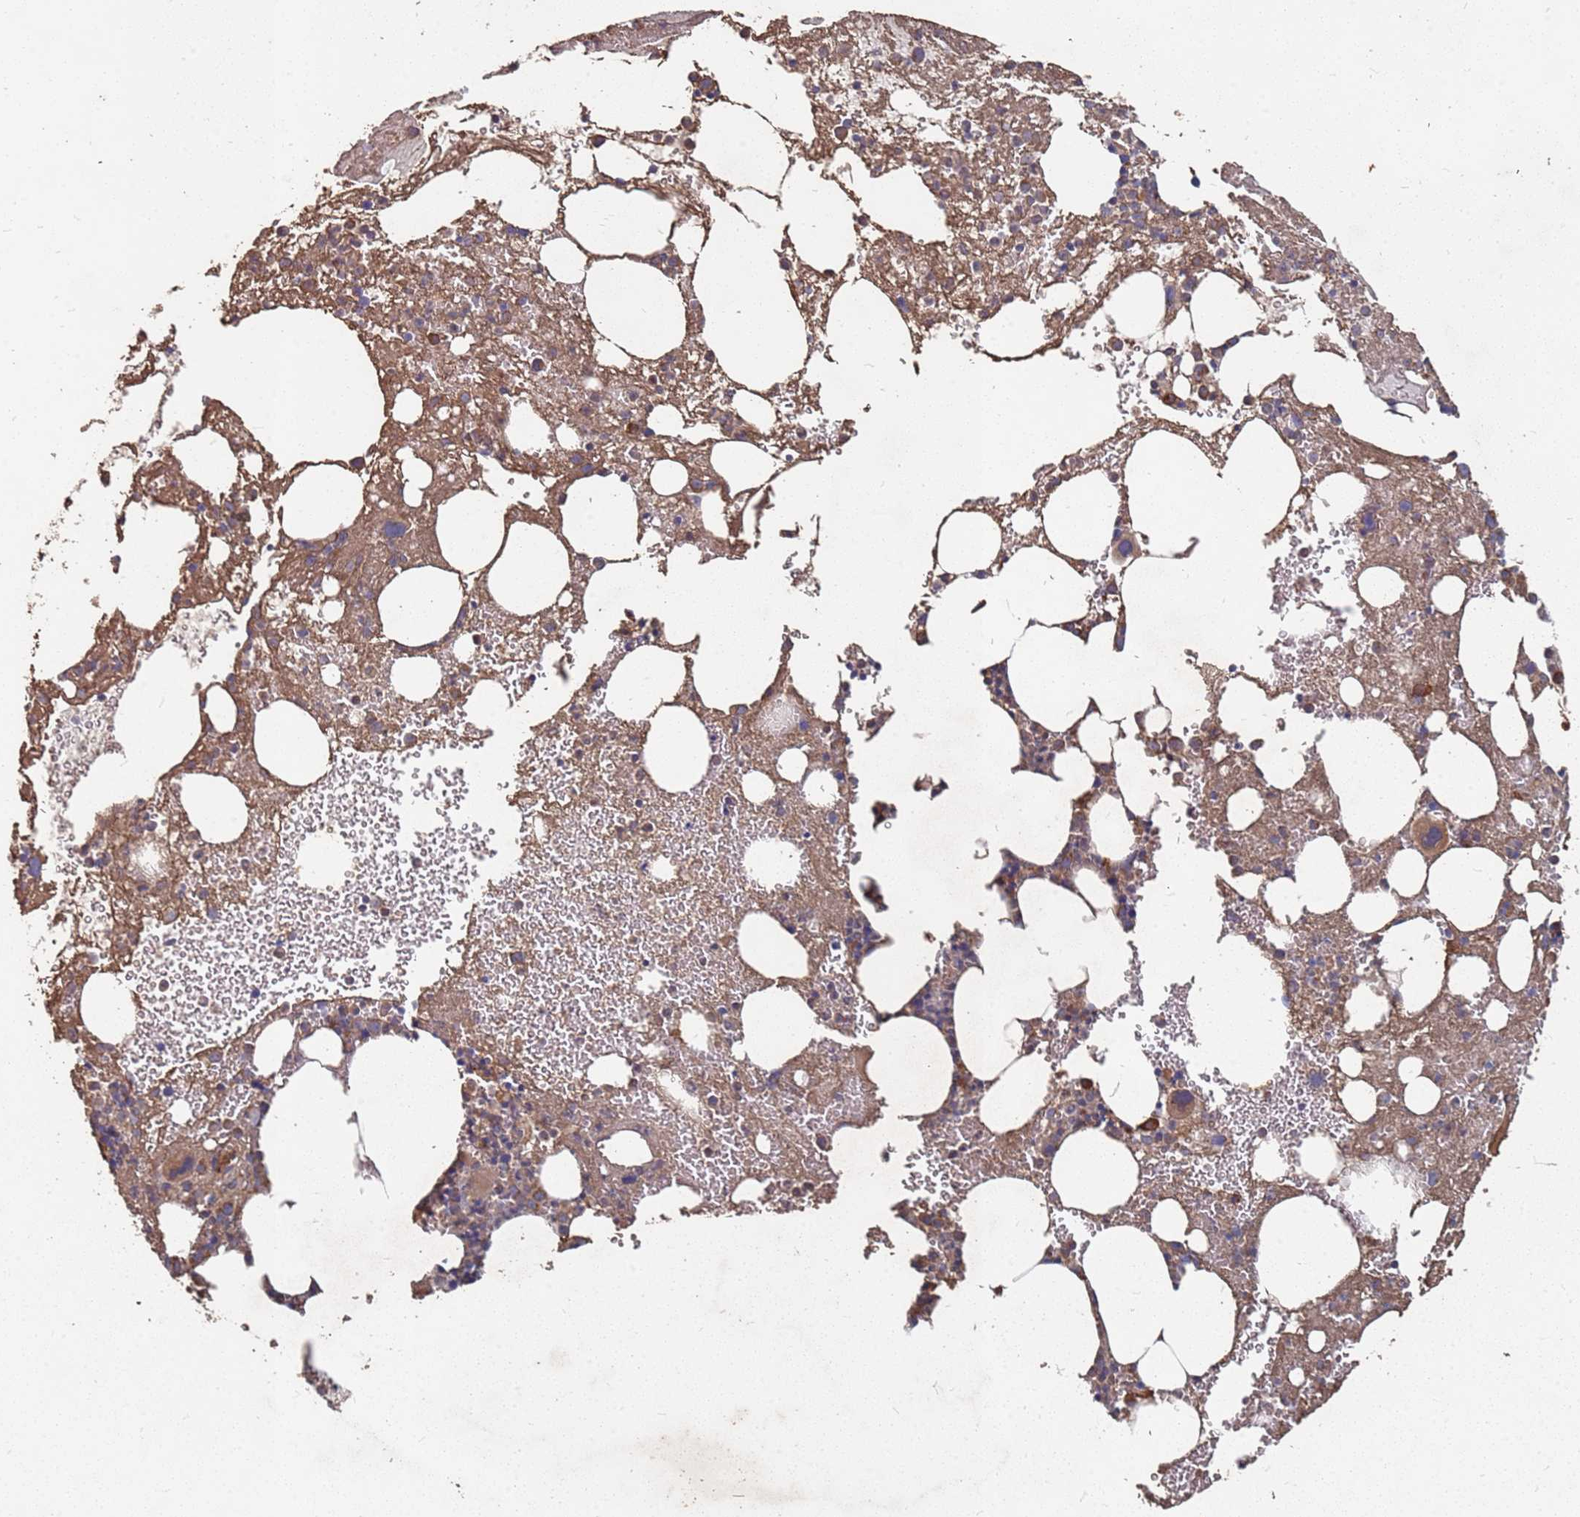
{"staining": {"intensity": "strong", "quantity": "<25%", "location": "cytoplasmic/membranous"}, "tissue": "bone marrow", "cell_type": "Hematopoietic cells", "image_type": "normal", "snomed": [{"axis": "morphology", "description": "Normal tissue, NOS"}, {"axis": "topography", "description": "Bone marrow"}], "caption": "Brown immunohistochemical staining in unremarkable bone marrow reveals strong cytoplasmic/membranous staining in approximately <25% of hematopoietic cells. Using DAB (brown) and hematoxylin (blue) stains, captured at high magnification using brightfield microscopy.", "gene": "ATG5", "patient": {"sex": "male", "age": 61}}